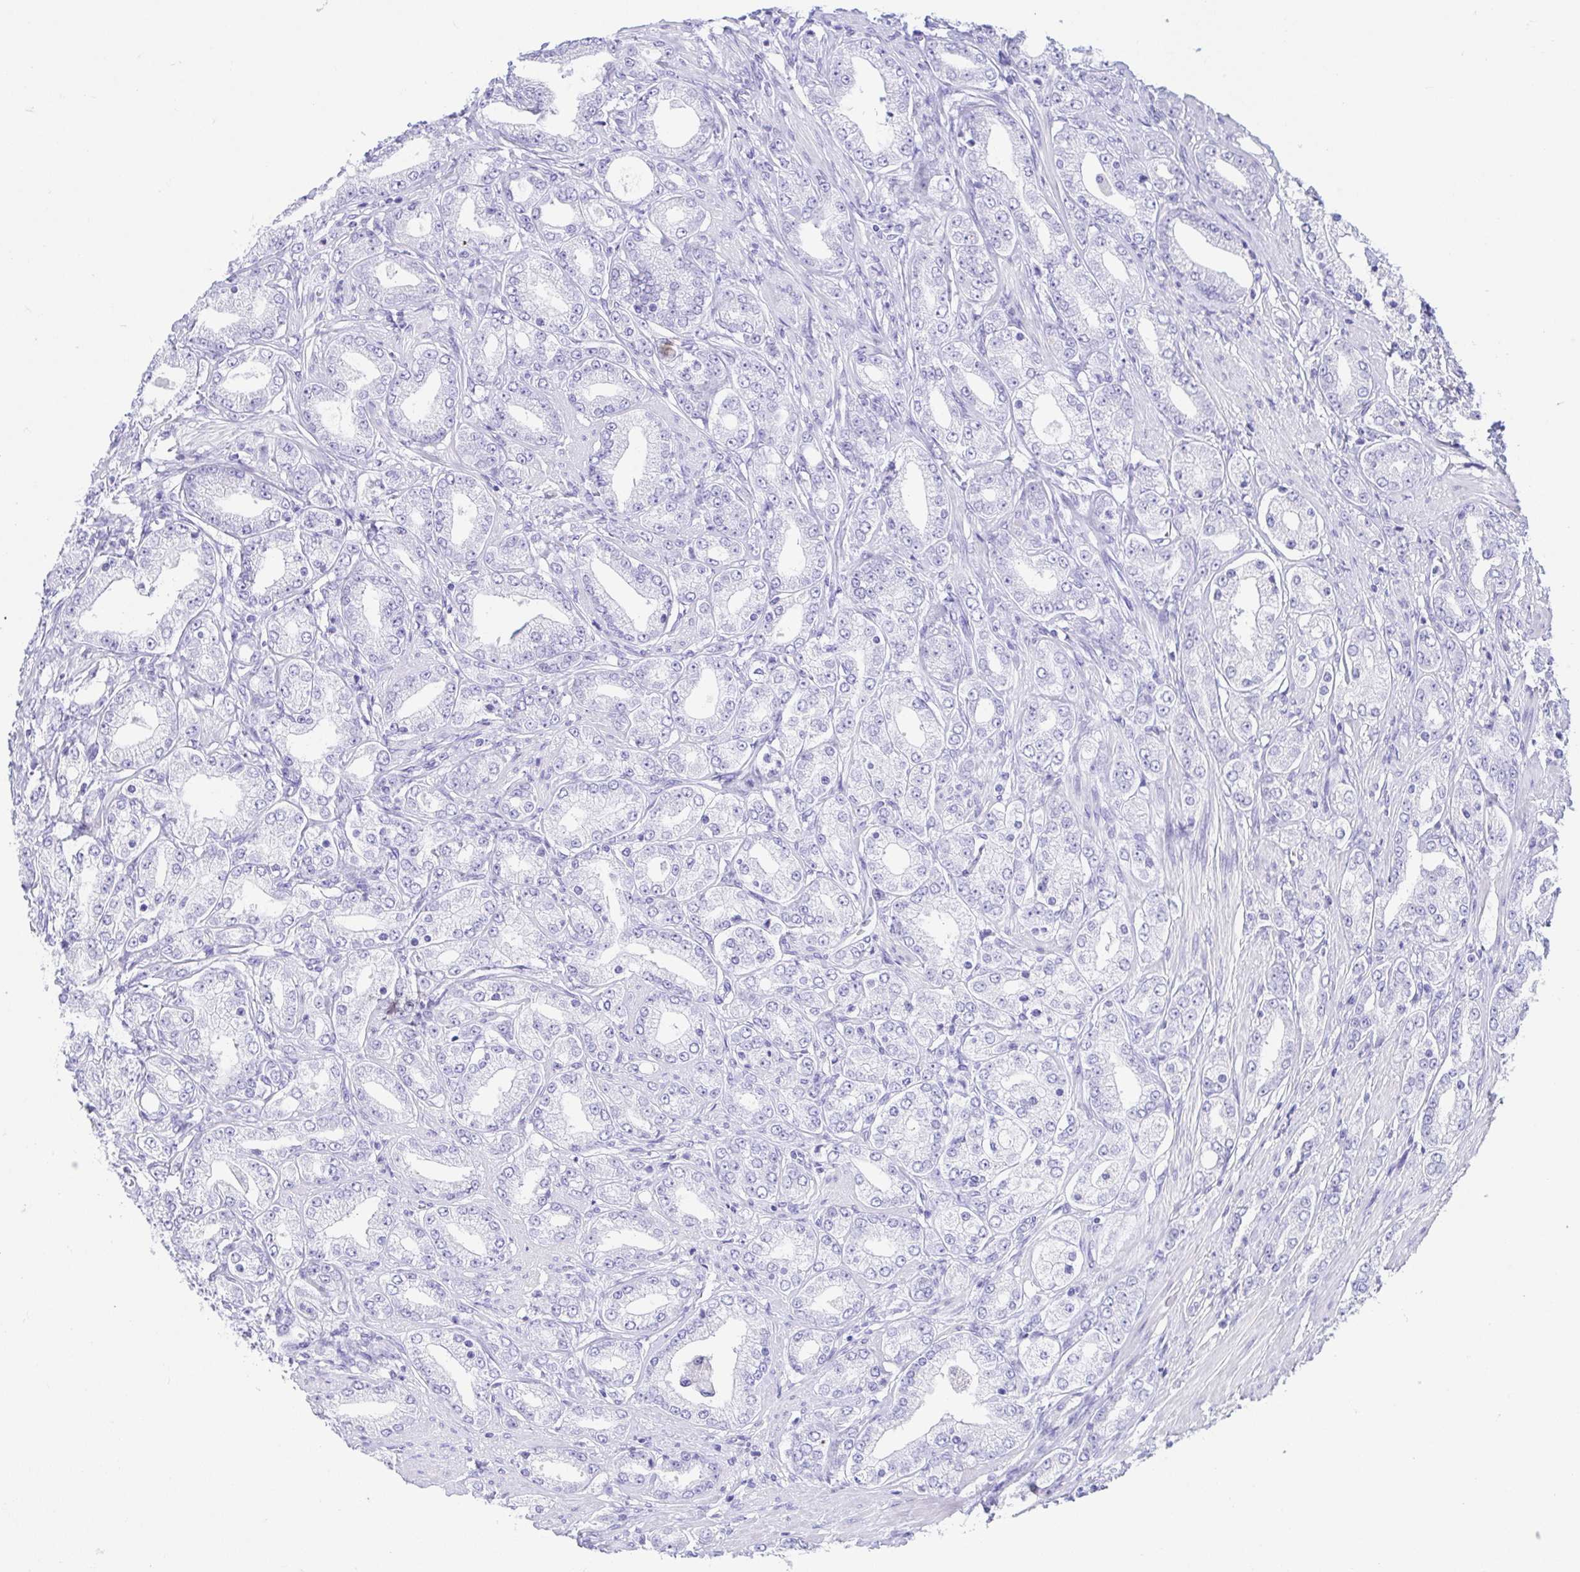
{"staining": {"intensity": "negative", "quantity": "none", "location": "none"}, "tissue": "prostate cancer", "cell_type": "Tumor cells", "image_type": "cancer", "snomed": [{"axis": "morphology", "description": "Adenocarcinoma, High grade"}, {"axis": "topography", "description": "Prostate"}], "caption": "This is an immunohistochemistry (IHC) image of prostate cancer (adenocarcinoma (high-grade)). There is no expression in tumor cells.", "gene": "GKN1", "patient": {"sex": "male", "age": 67}}